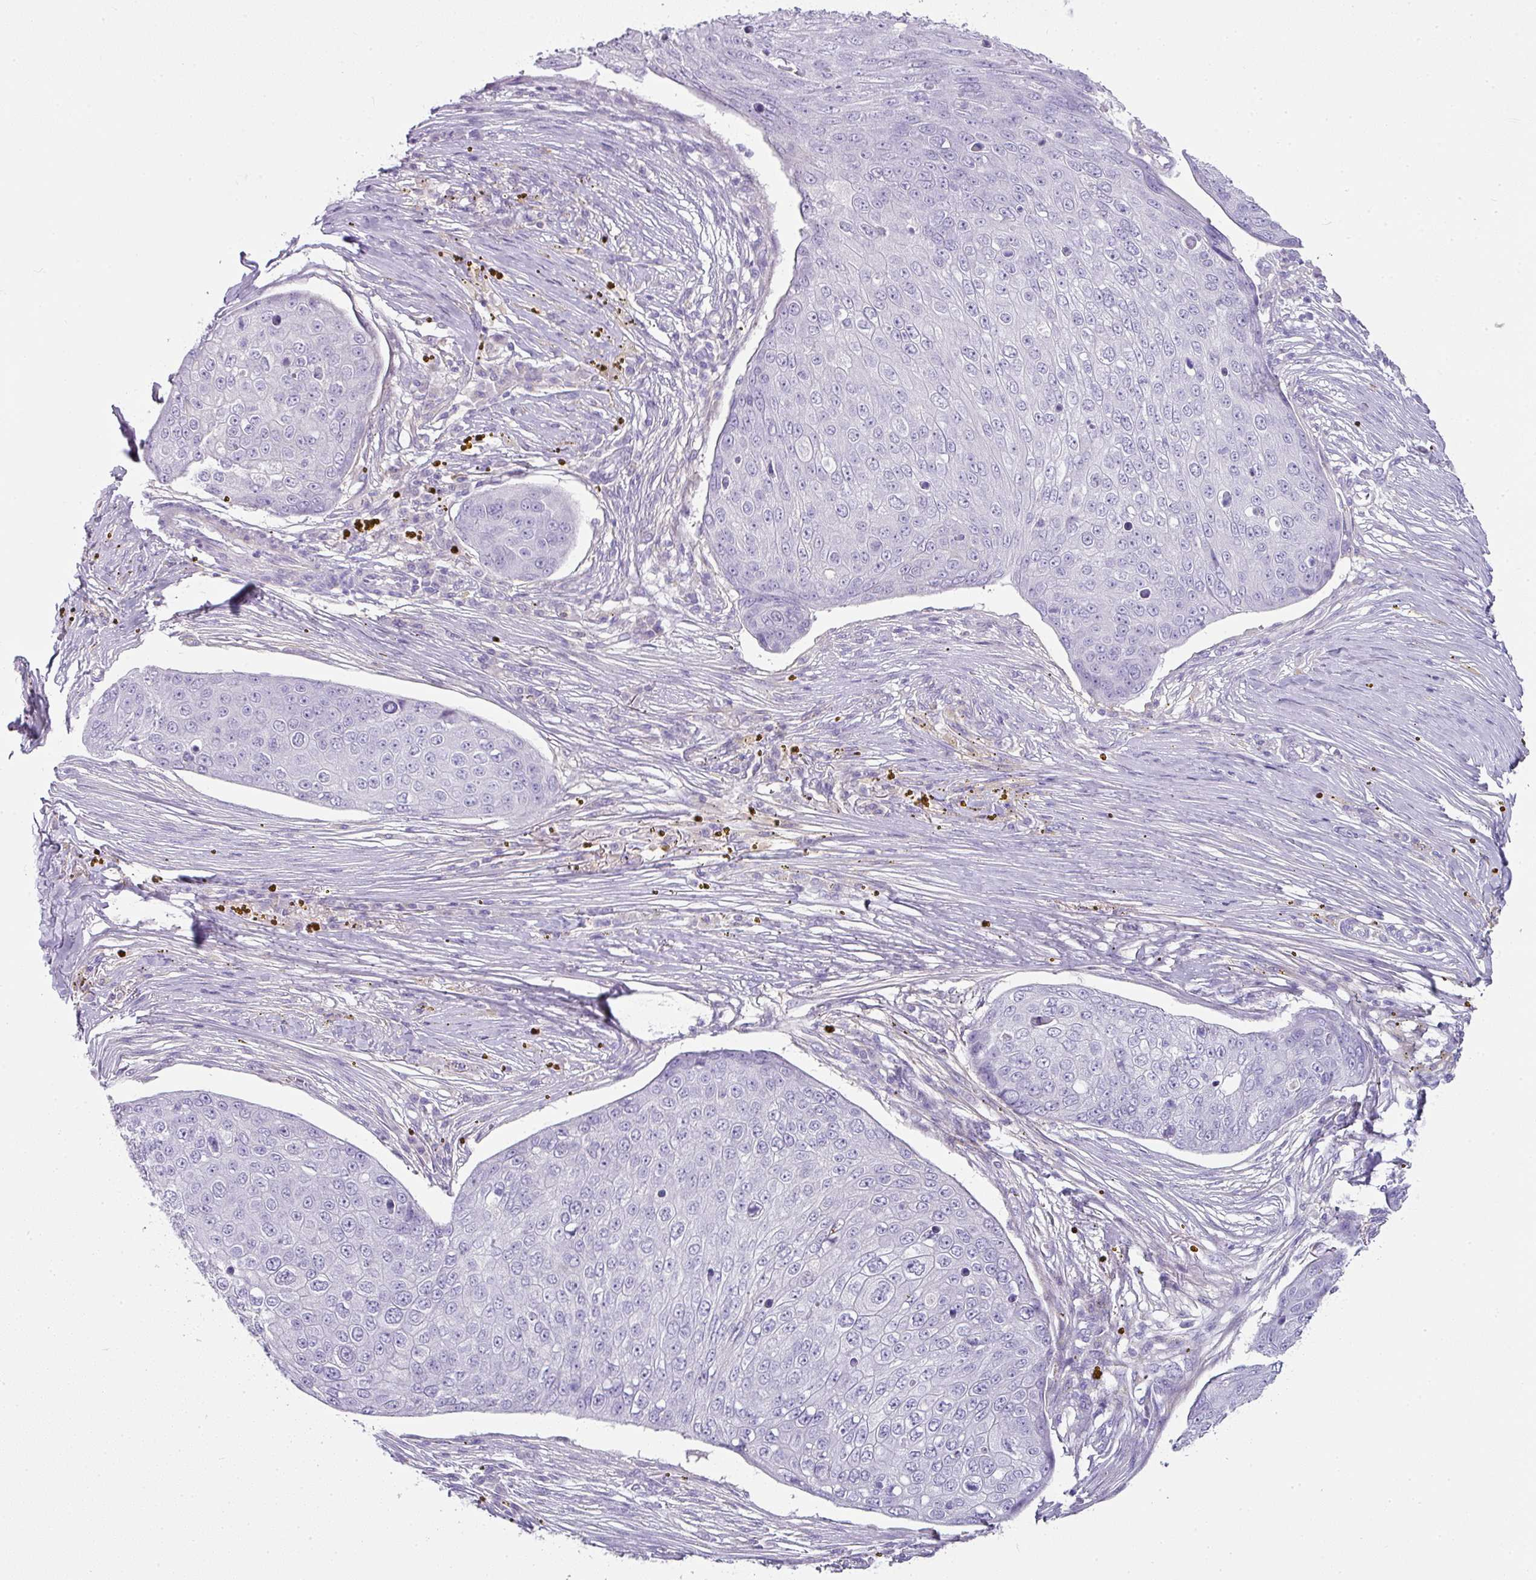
{"staining": {"intensity": "negative", "quantity": "none", "location": "none"}, "tissue": "skin cancer", "cell_type": "Tumor cells", "image_type": "cancer", "snomed": [{"axis": "morphology", "description": "Squamous cell carcinoma, NOS"}, {"axis": "topography", "description": "Skin"}], "caption": "A high-resolution micrograph shows immunohistochemistry staining of skin cancer (squamous cell carcinoma), which shows no significant positivity in tumor cells.", "gene": "OR52N1", "patient": {"sex": "male", "age": 71}}